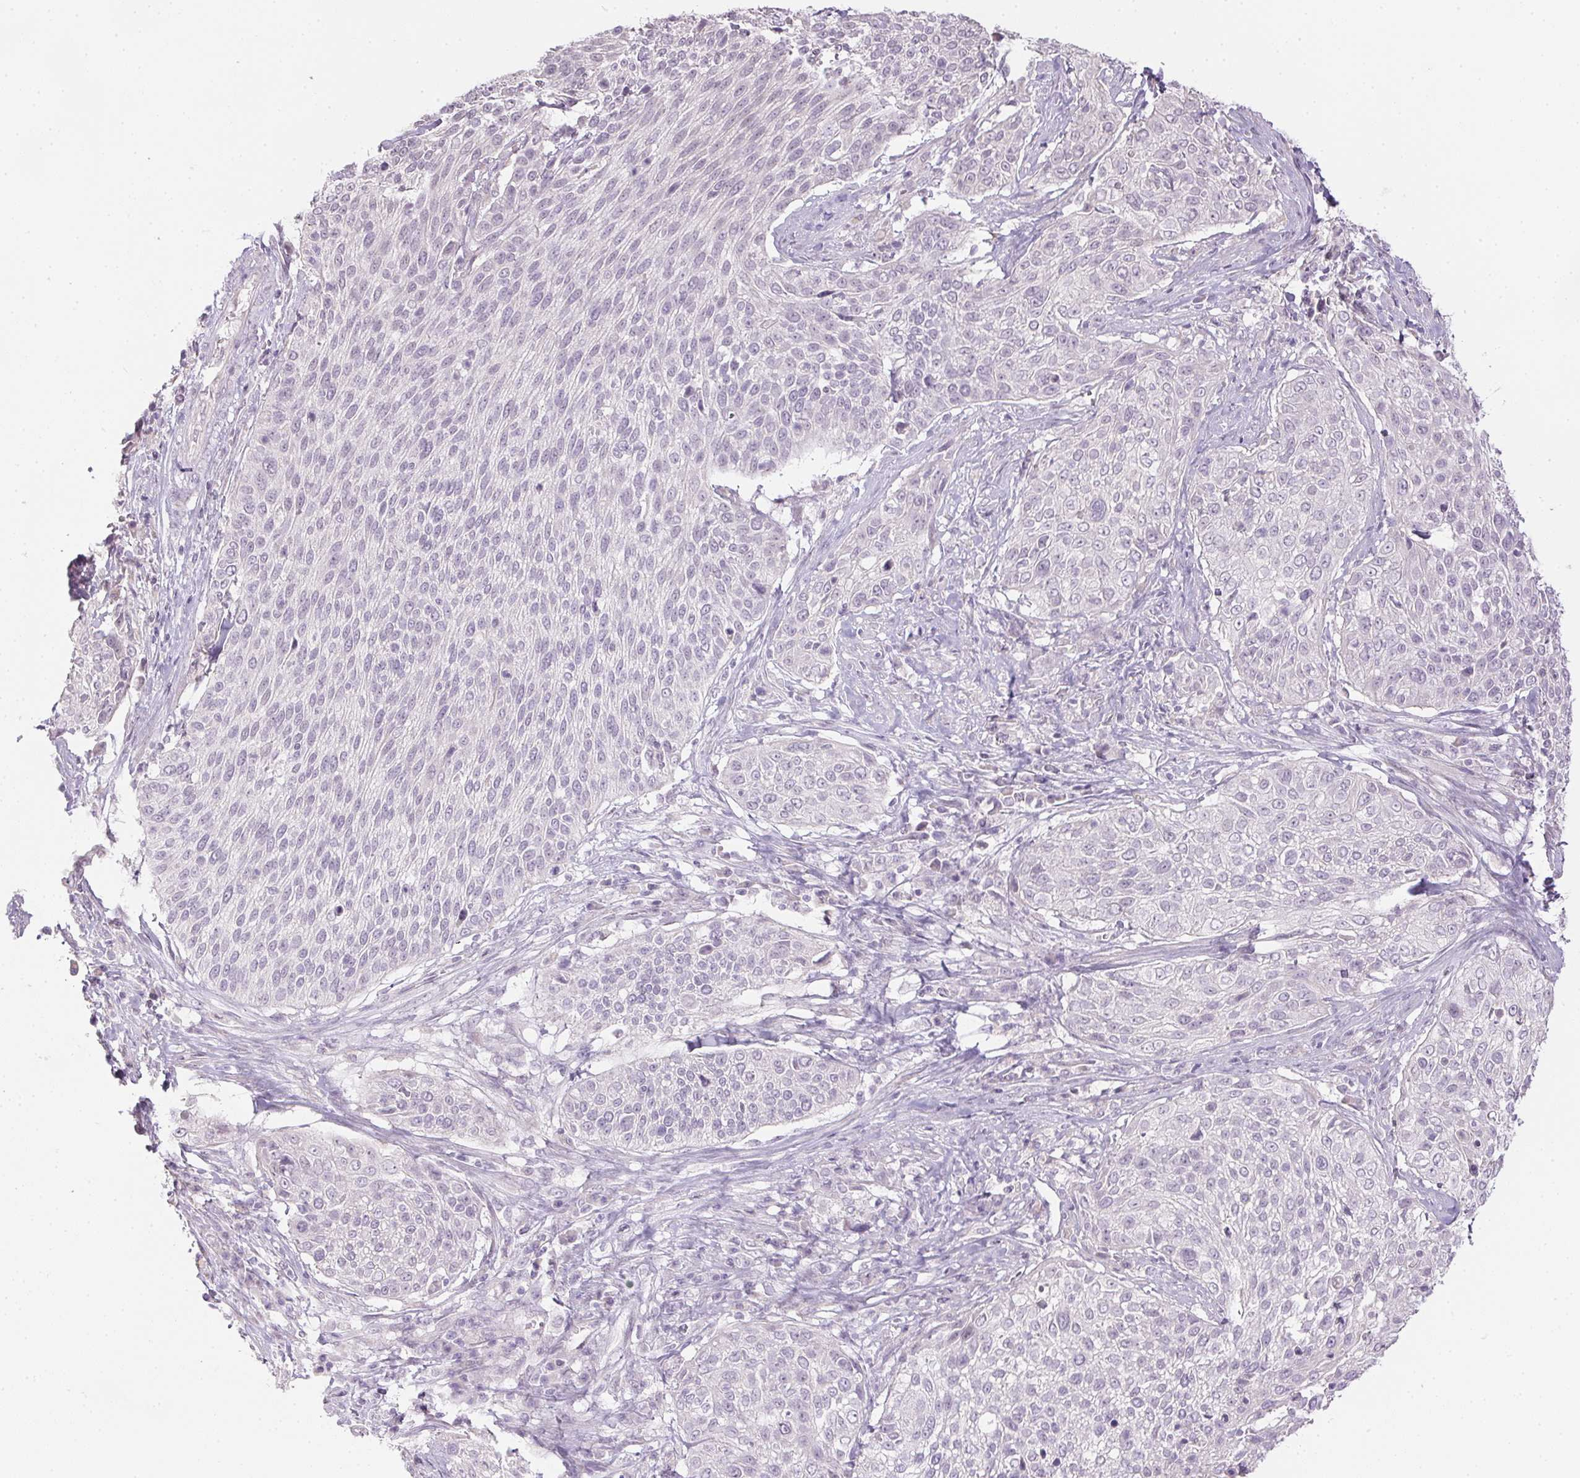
{"staining": {"intensity": "negative", "quantity": "none", "location": "none"}, "tissue": "cervical cancer", "cell_type": "Tumor cells", "image_type": "cancer", "snomed": [{"axis": "morphology", "description": "Squamous cell carcinoma, NOS"}, {"axis": "topography", "description": "Cervix"}], "caption": "An IHC histopathology image of cervical squamous cell carcinoma is shown. There is no staining in tumor cells of cervical squamous cell carcinoma. (Stains: DAB immunohistochemistry with hematoxylin counter stain, Microscopy: brightfield microscopy at high magnification).", "gene": "CTCFL", "patient": {"sex": "female", "age": 31}}